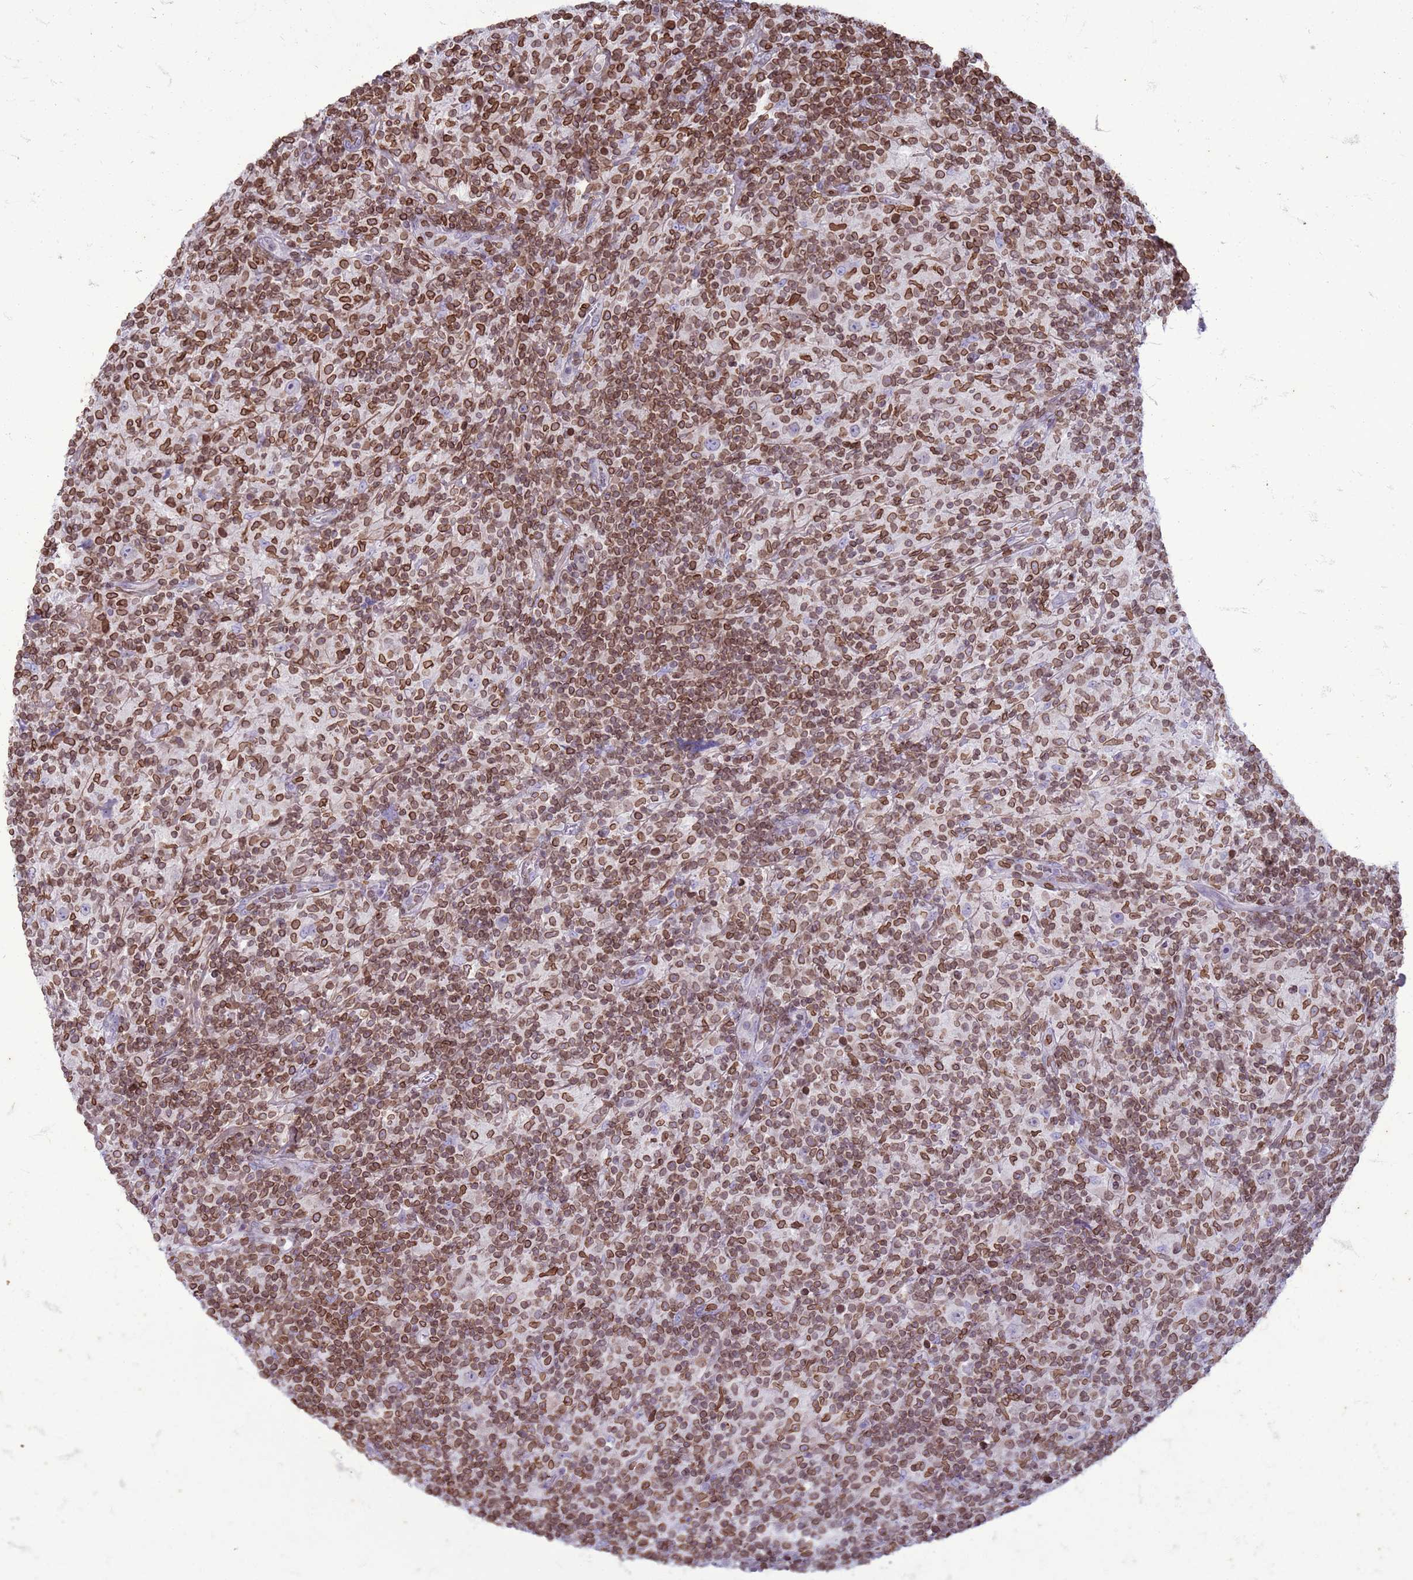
{"staining": {"intensity": "negative", "quantity": "none", "location": "none"}, "tissue": "lymphoma", "cell_type": "Tumor cells", "image_type": "cancer", "snomed": [{"axis": "morphology", "description": "Hodgkin's disease, NOS"}, {"axis": "topography", "description": "Lymph node"}], "caption": "A photomicrograph of lymphoma stained for a protein reveals no brown staining in tumor cells.", "gene": "METTL25B", "patient": {"sex": "male", "age": 70}}